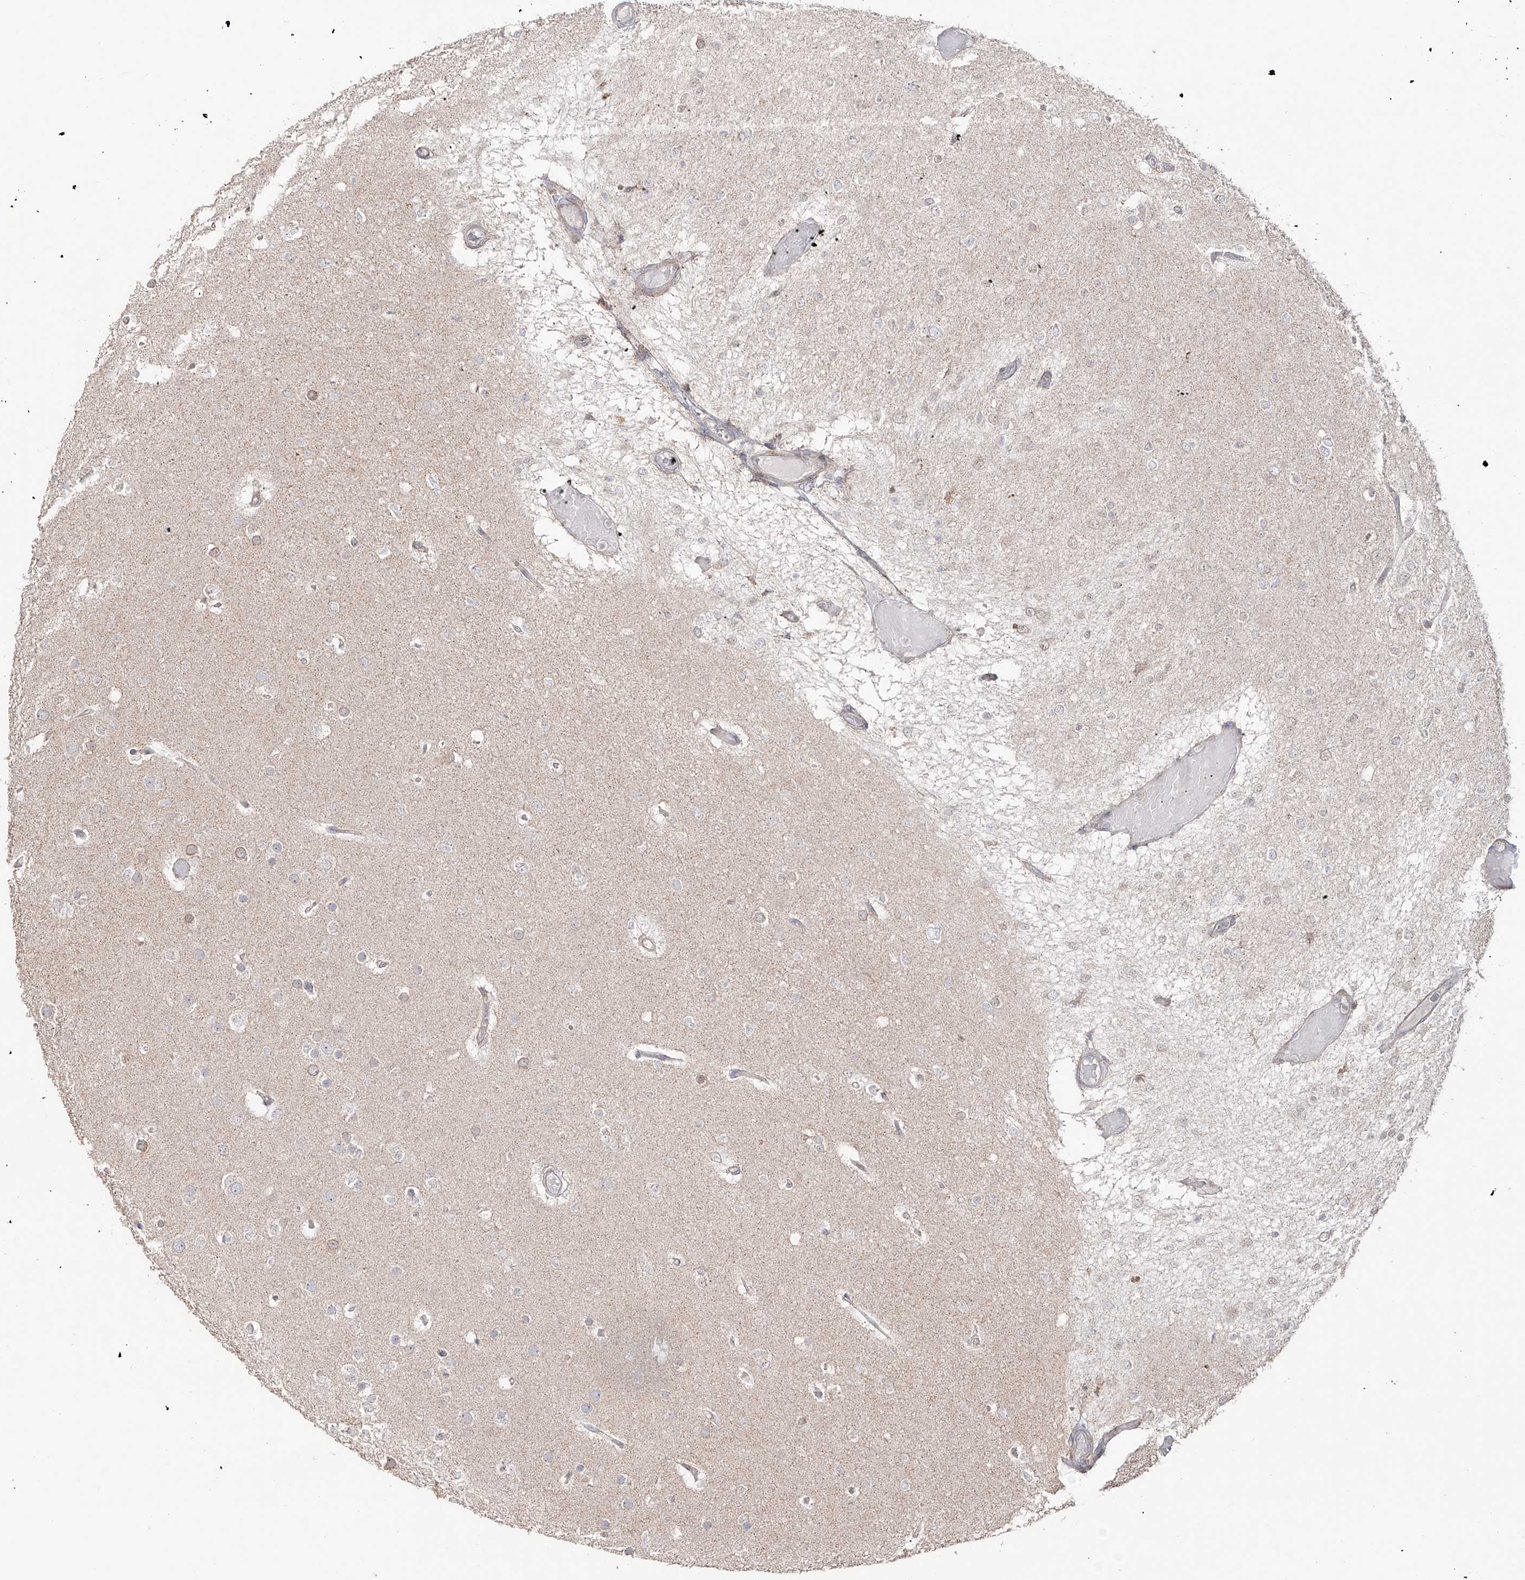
{"staining": {"intensity": "negative", "quantity": "none", "location": "none"}, "tissue": "glioma", "cell_type": "Tumor cells", "image_type": "cancer", "snomed": [{"axis": "morphology", "description": "Glioma, malignant, Low grade"}, {"axis": "topography", "description": "Brain"}], "caption": "Immunohistochemistry micrograph of neoplastic tissue: malignant glioma (low-grade) stained with DAB demonstrates no significant protein staining in tumor cells.", "gene": "YKT6", "patient": {"sex": "female", "age": 22}}